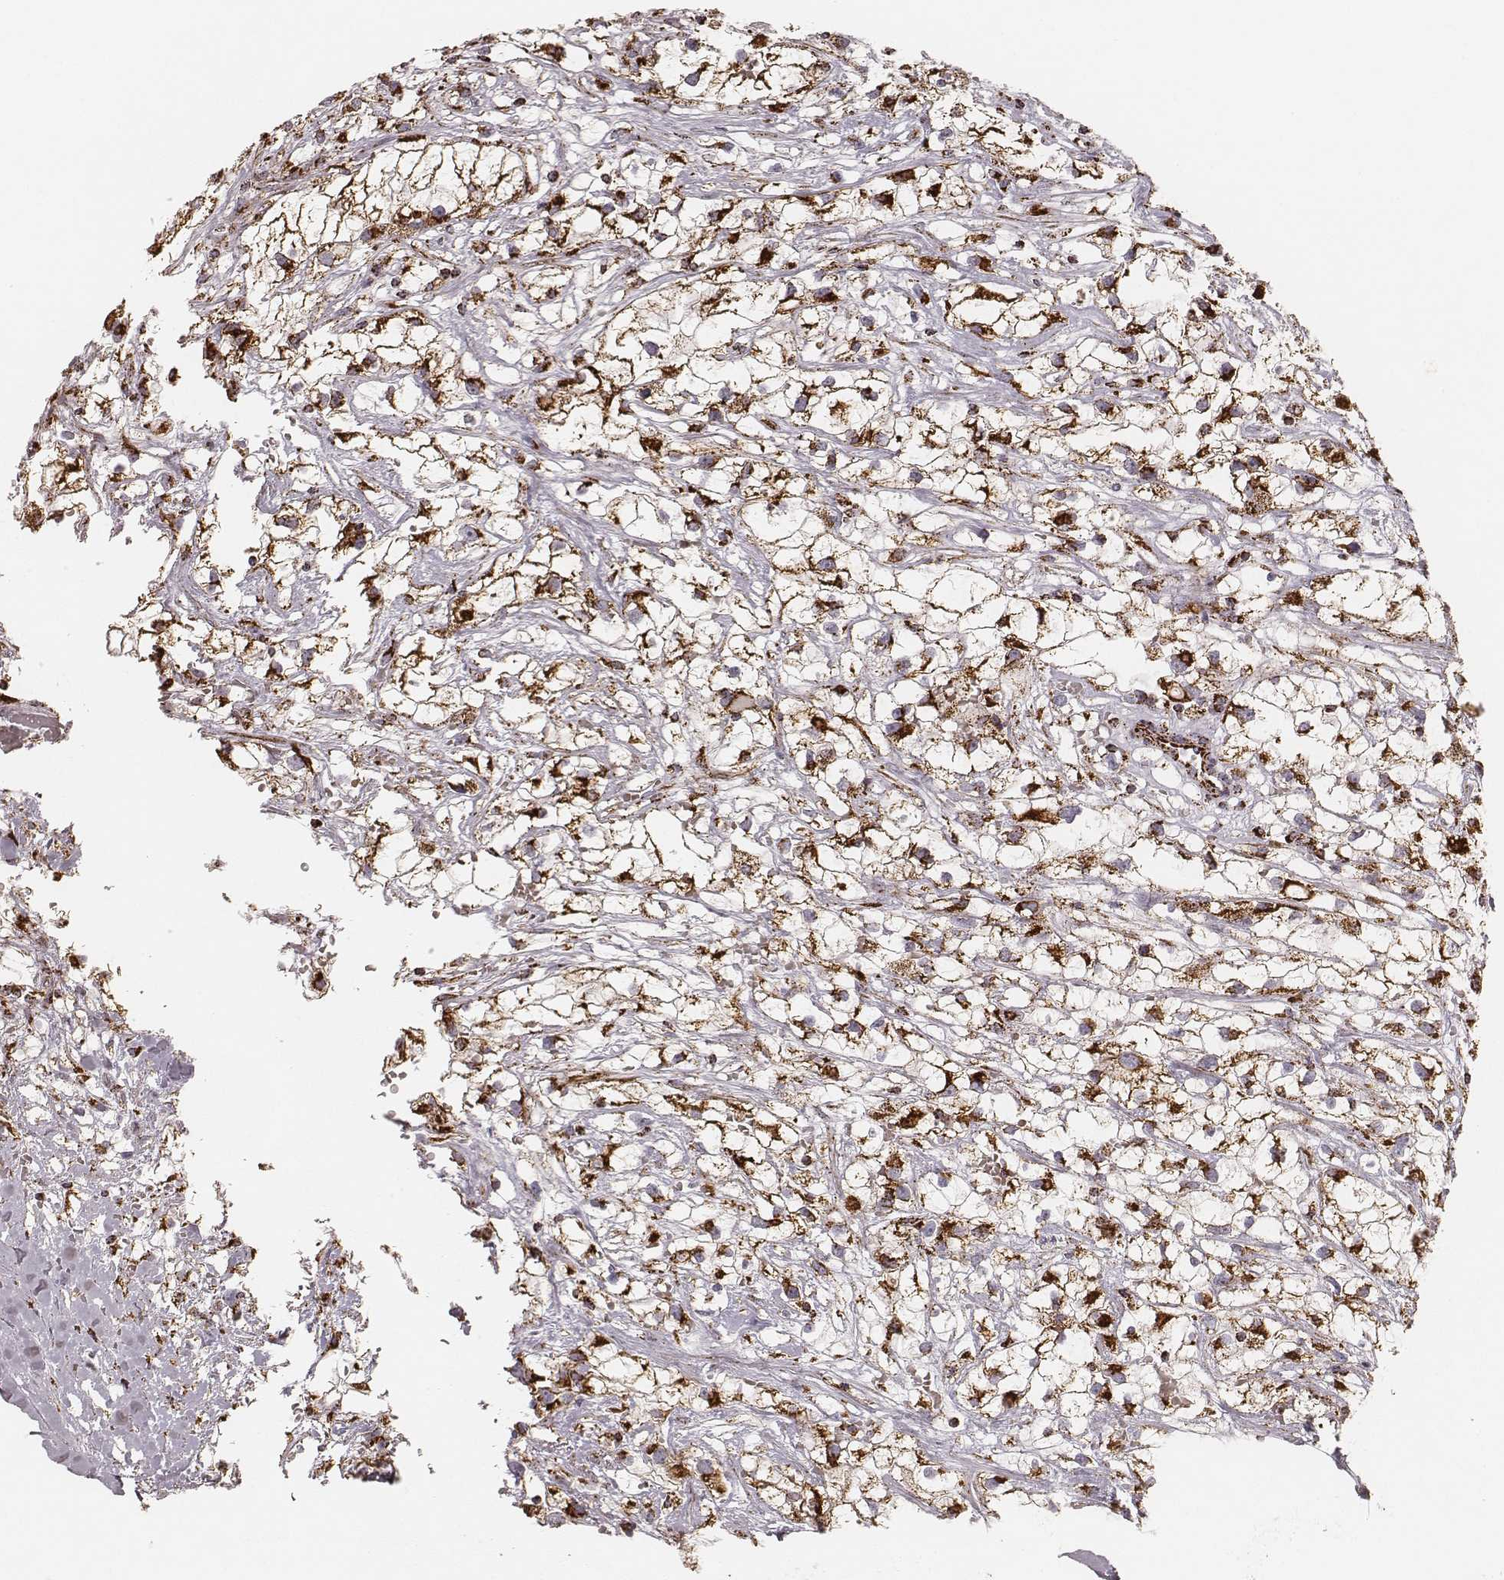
{"staining": {"intensity": "strong", "quantity": ">75%", "location": "cytoplasmic/membranous"}, "tissue": "renal cancer", "cell_type": "Tumor cells", "image_type": "cancer", "snomed": [{"axis": "morphology", "description": "Adenocarcinoma, NOS"}, {"axis": "topography", "description": "Kidney"}], "caption": "A brown stain labels strong cytoplasmic/membranous expression of a protein in renal adenocarcinoma tumor cells. (DAB (3,3'-diaminobenzidine) = brown stain, brightfield microscopy at high magnification).", "gene": "CS", "patient": {"sex": "male", "age": 59}}